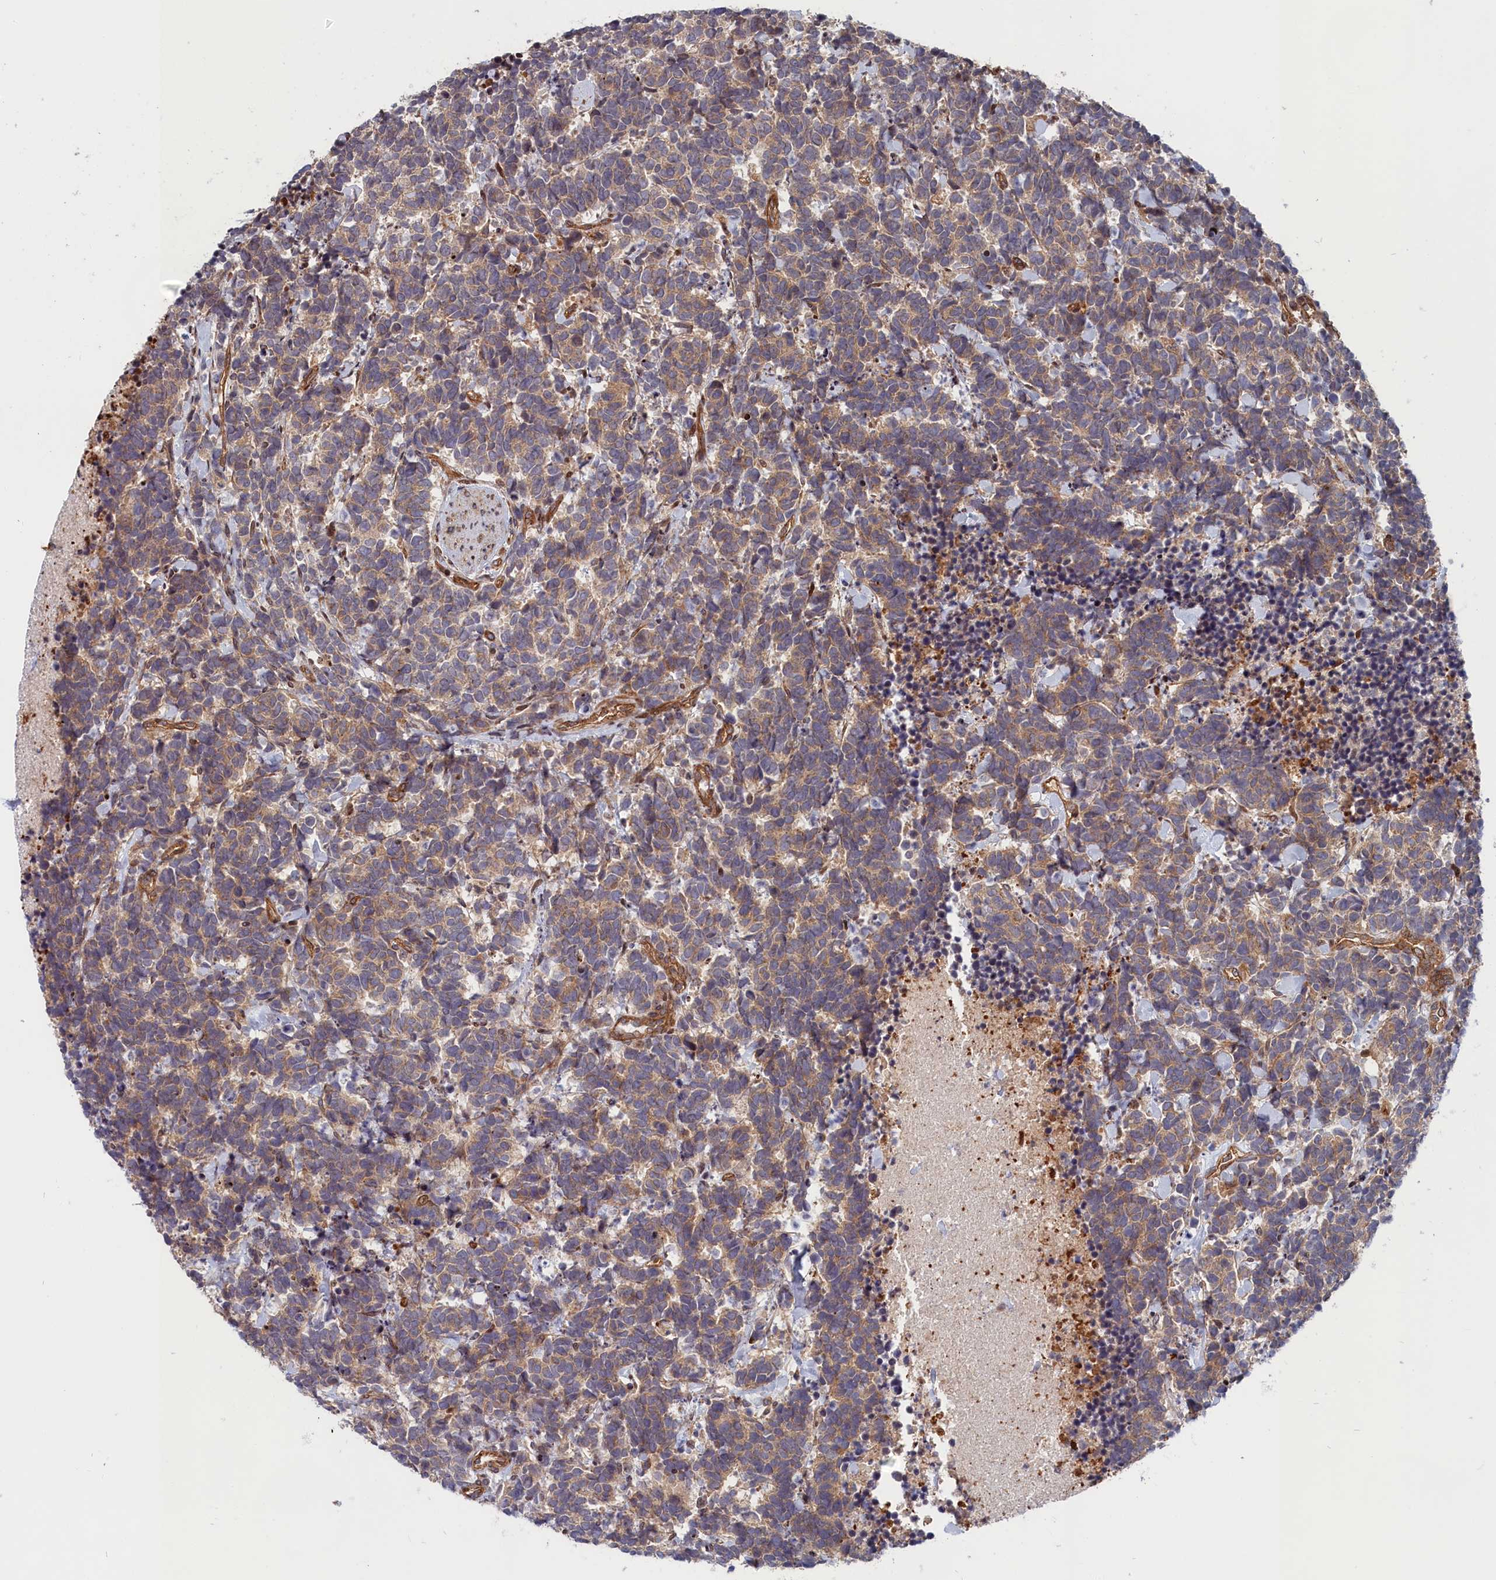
{"staining": {"intensity": "weak", "quantity": ">75%", "location": "cytoplasmic/membranous"}, "tissue": "carcinoid", "cell_type": "Tumor cells", "image_type": "cancer", "snomed": [{"axis": "morphology", "description": "Carcinoma, NOS"}, {"axis": "morphology", "description": "Carcinoid, malignant, NOS"}, {"axis": "topography", "description": "Prostate"}], "caption": "High-power microscopy captured an immunohistochemistry photomicrograph of carcinoid, revealing weak cytoplasmic/membranous expression in approximately >75% of tumor cells.", "gene": "CEP44", "patient": {"sex": "male", "age": 57}}